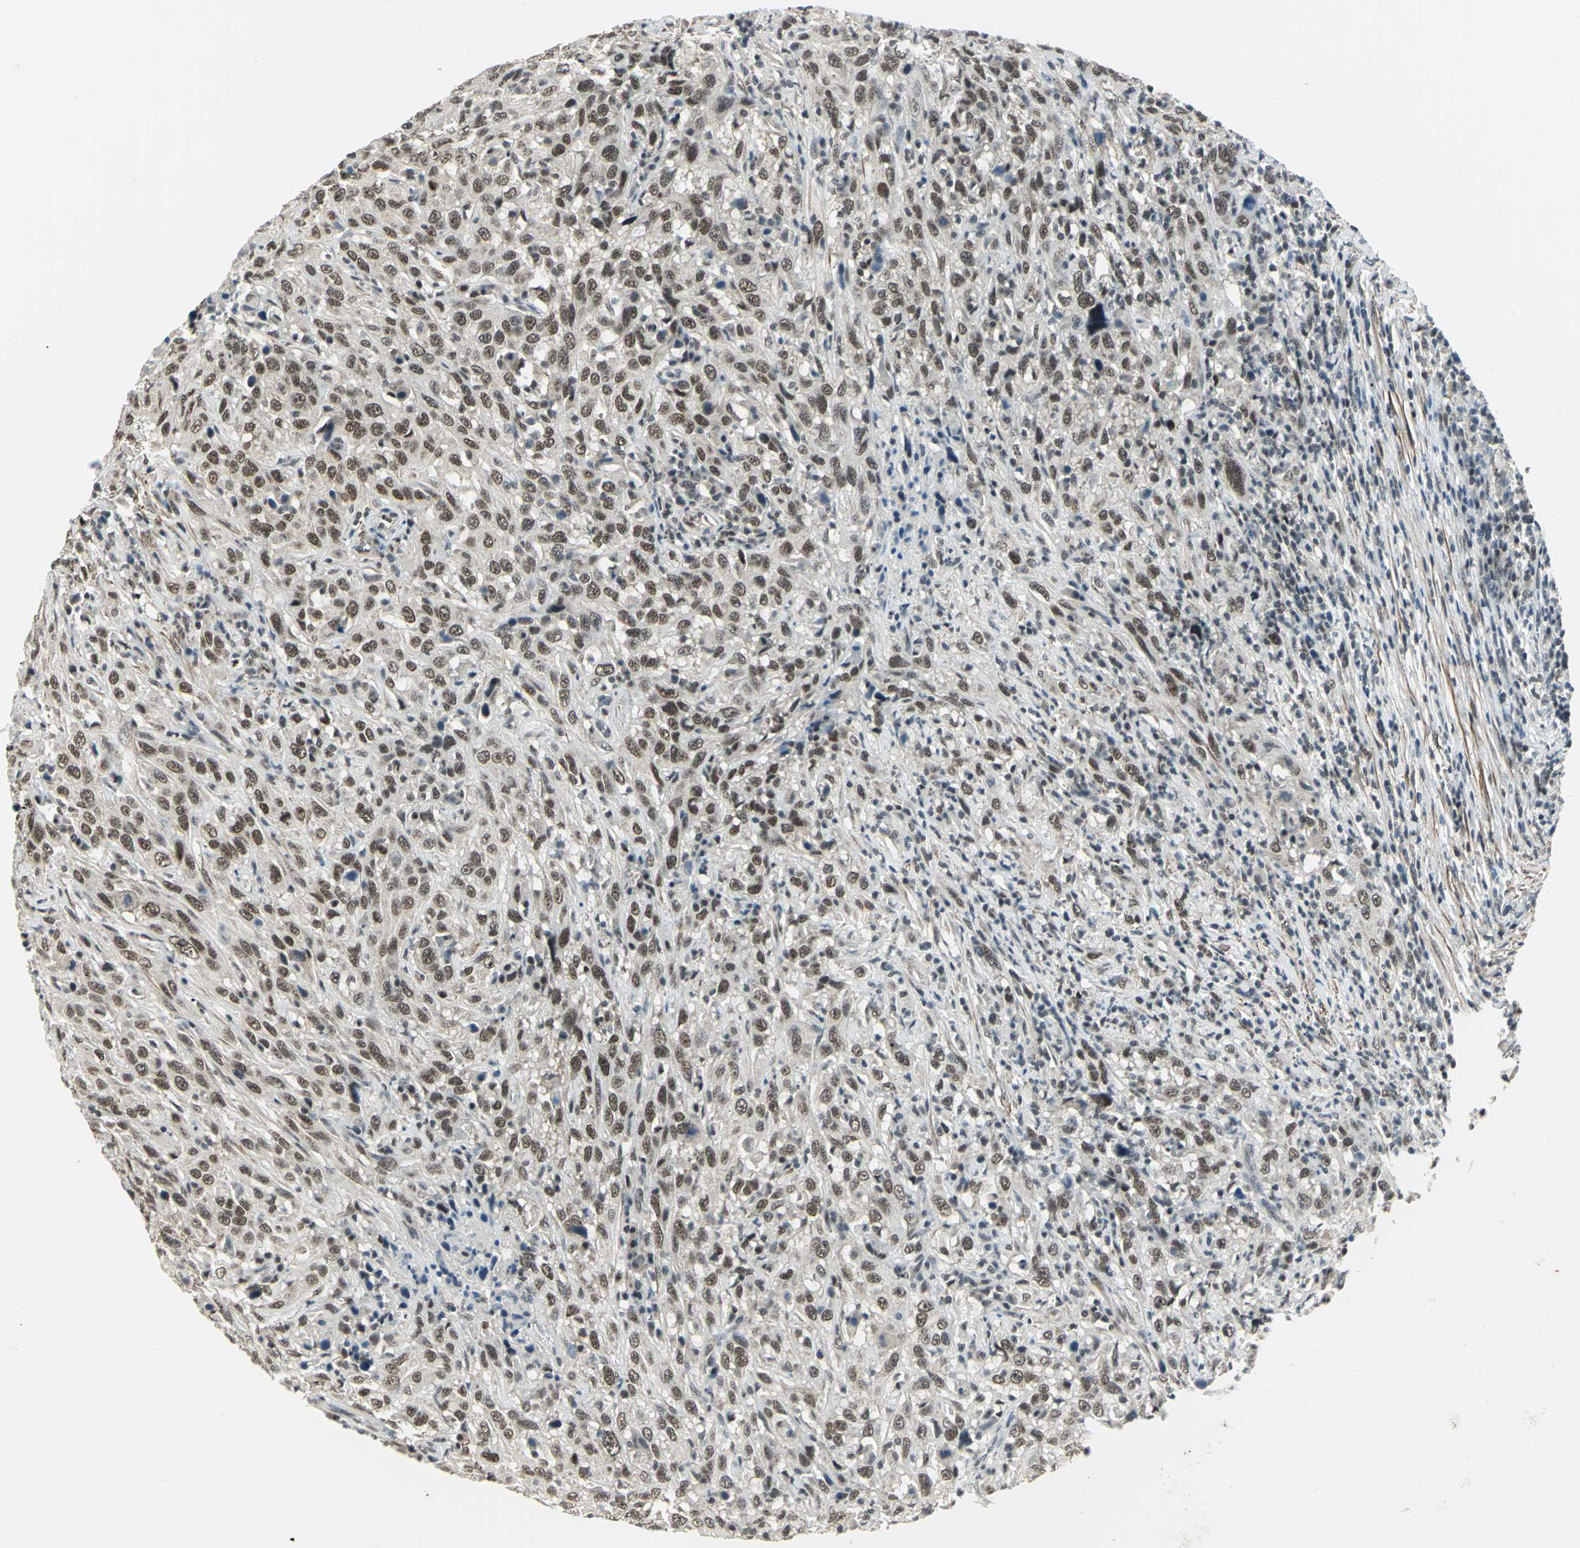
{"staining": {"intensity": "moderate", "quantity": ">75%", "location": "nuclear"}, "tissue": "urothelial cancer", "cell_type": "Tumor cells", "image_type": "cancer", "snomed": [{"axis": "morphology", "description": "Urothelial carcinoma, High grade"}, {"axis": "topography", "description": "Urinary bladder"}], "caption": "Urothelial carcinoma (high-grade) was stained to show a protein in brown. There is medium levels of moderate nuclear positivity in about >75% of tumor cells.", "gene": "MTA1", "patient": {"sex": "male", "age": 61}}